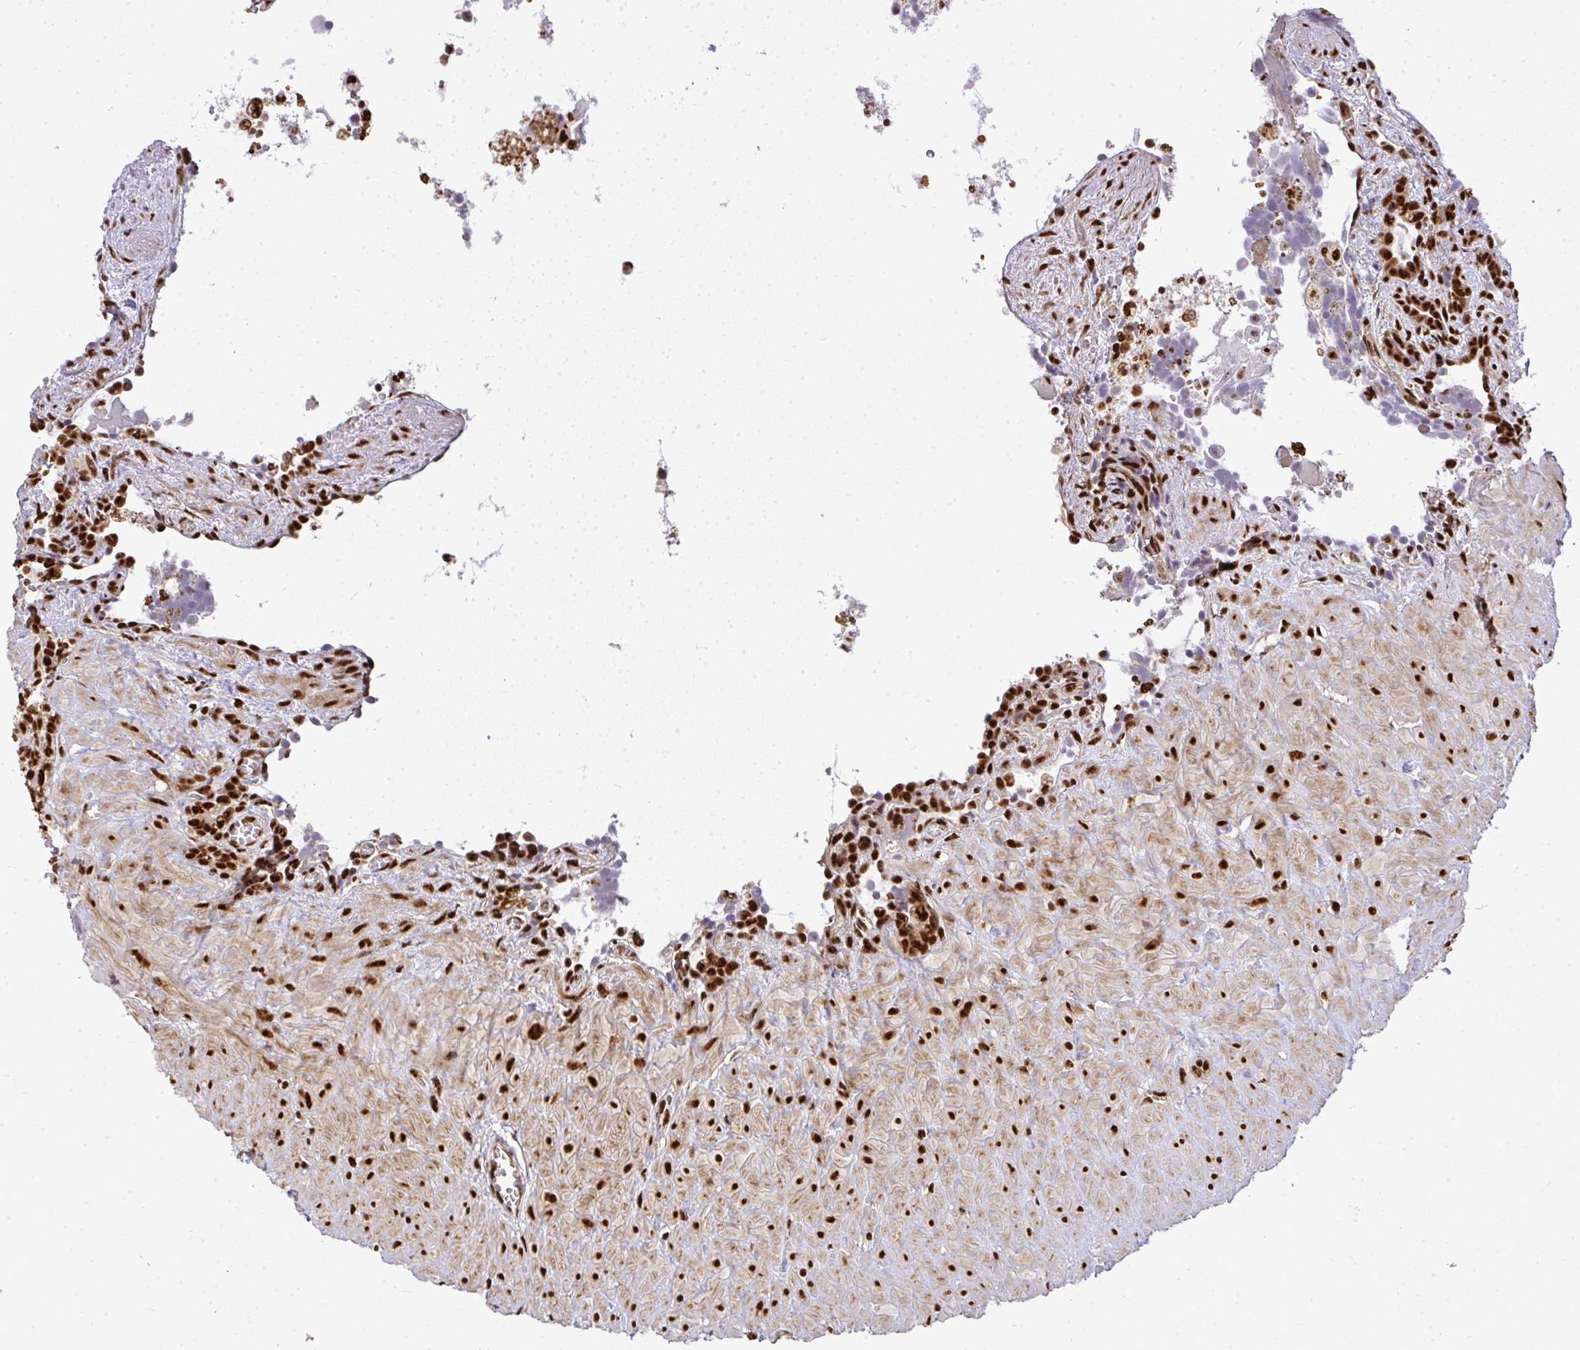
{"staining": {"intensity": "strong", "quantity": ">75%", "location": "nuclear"}, "tissue": "seminal vesicle", "cell_type": "Glandular cells", "image_type": "normal", "snomed": [{"axis": "morphology", "description": "Normal tissue, NOS"}, {"axis": "topography", "description": "Seminal veicle"}], "caption": "Protein expression analysis of normal human seminal vesicle reveals strong nuclear staining in approximately >75% of glandular cells.", "gene": "U2AF1L4", "patient": {"sex": "male", "age": 76}}